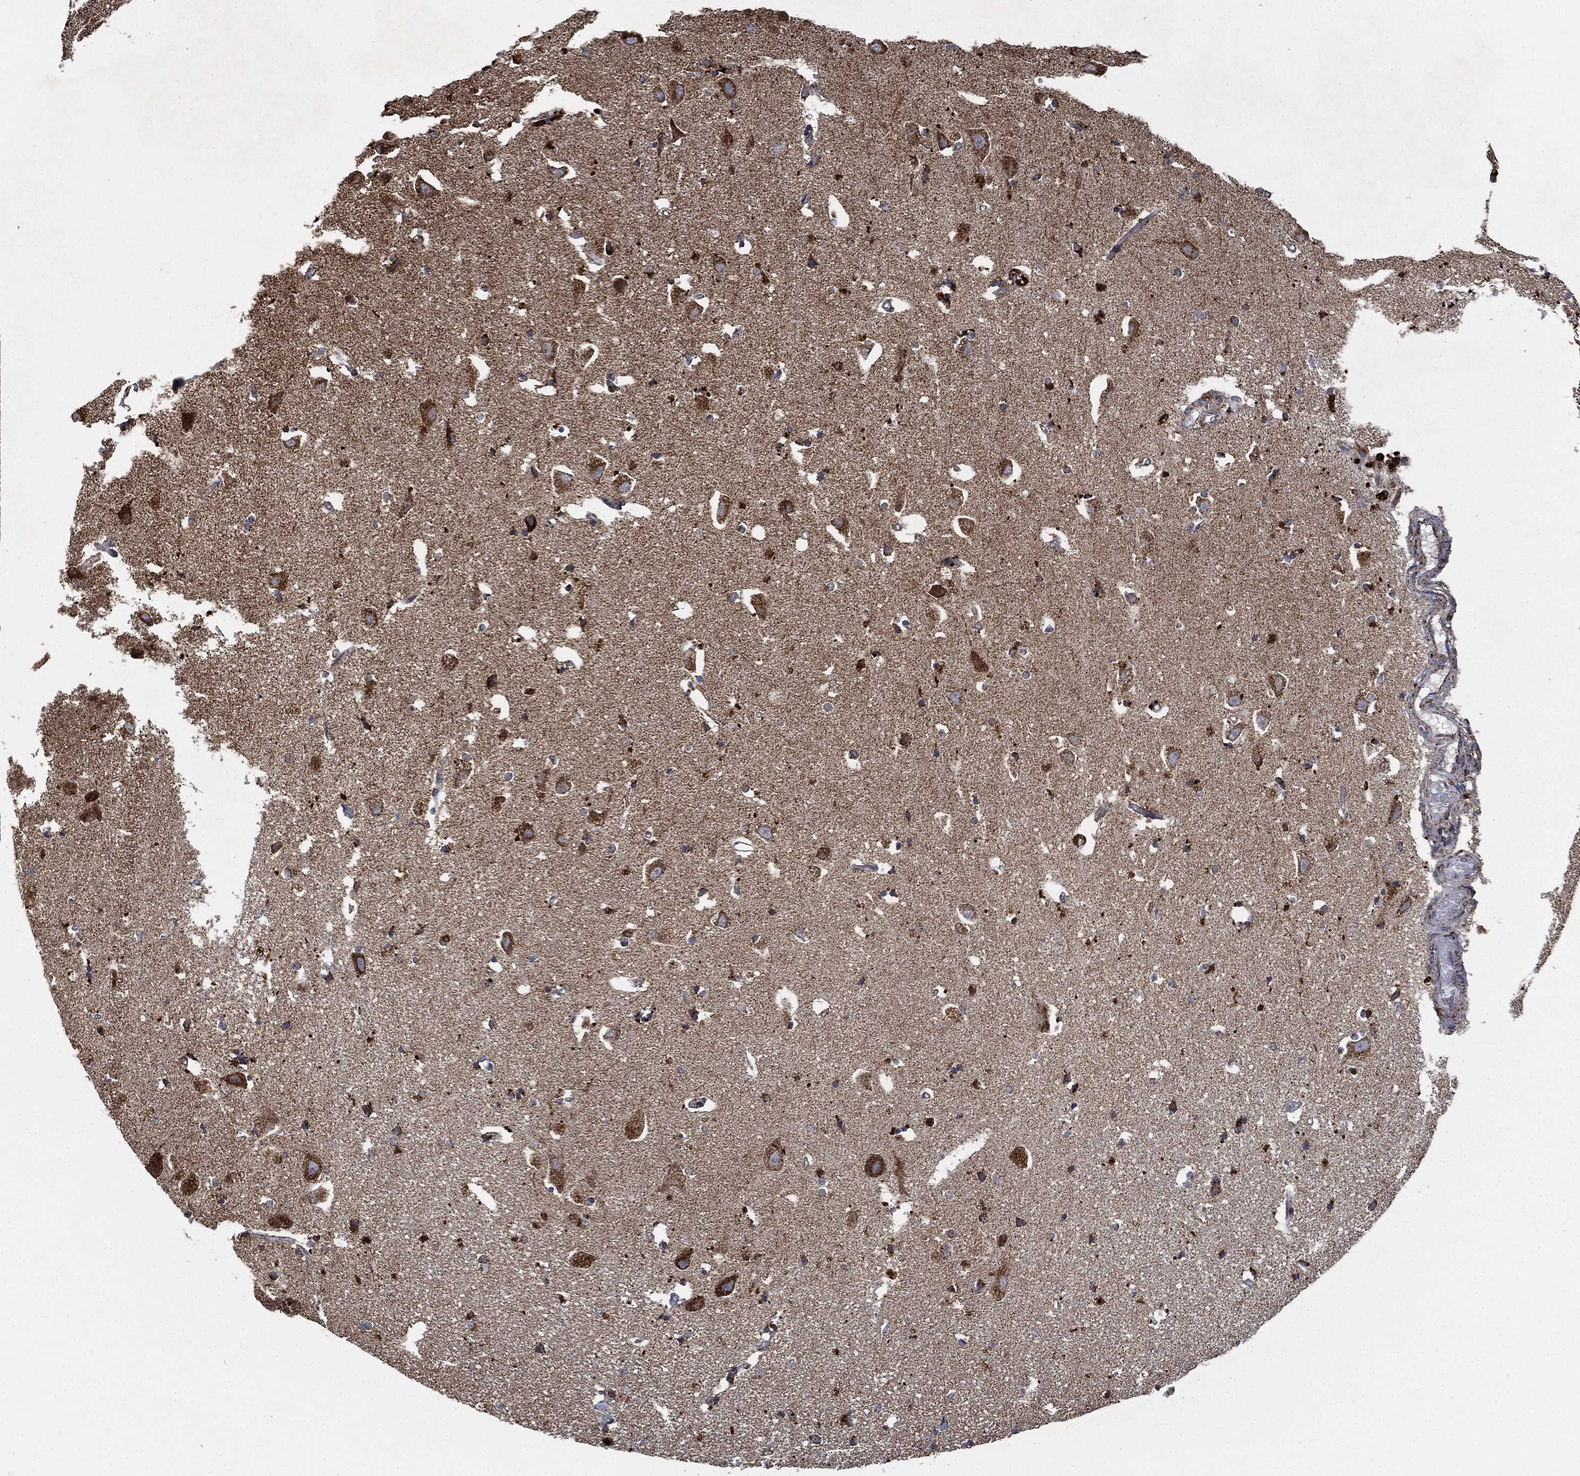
{"staining": {"intensity": "moderate", "quantity": "<25%", "location": "cytoplasmic/membranous"}, "tissue": "hippocampus", "cell_type": "Glial cells", "image_type": "normal", "snomed": [{"axis": "morphology", "description": "Normal tissue, NOS"}, {"axis": "topography", "description": "Lateral ventricle wall"}, {"axis": "topography", "description": "Hippocampus"}], "caption": "The micrograph exhibits a brown stain indicating the presence of a protein in the cytoplasmic/membranous of glial cells in hippocampus.", "gene": "RYK", "patient": {"sex": "female", "age": 63}}